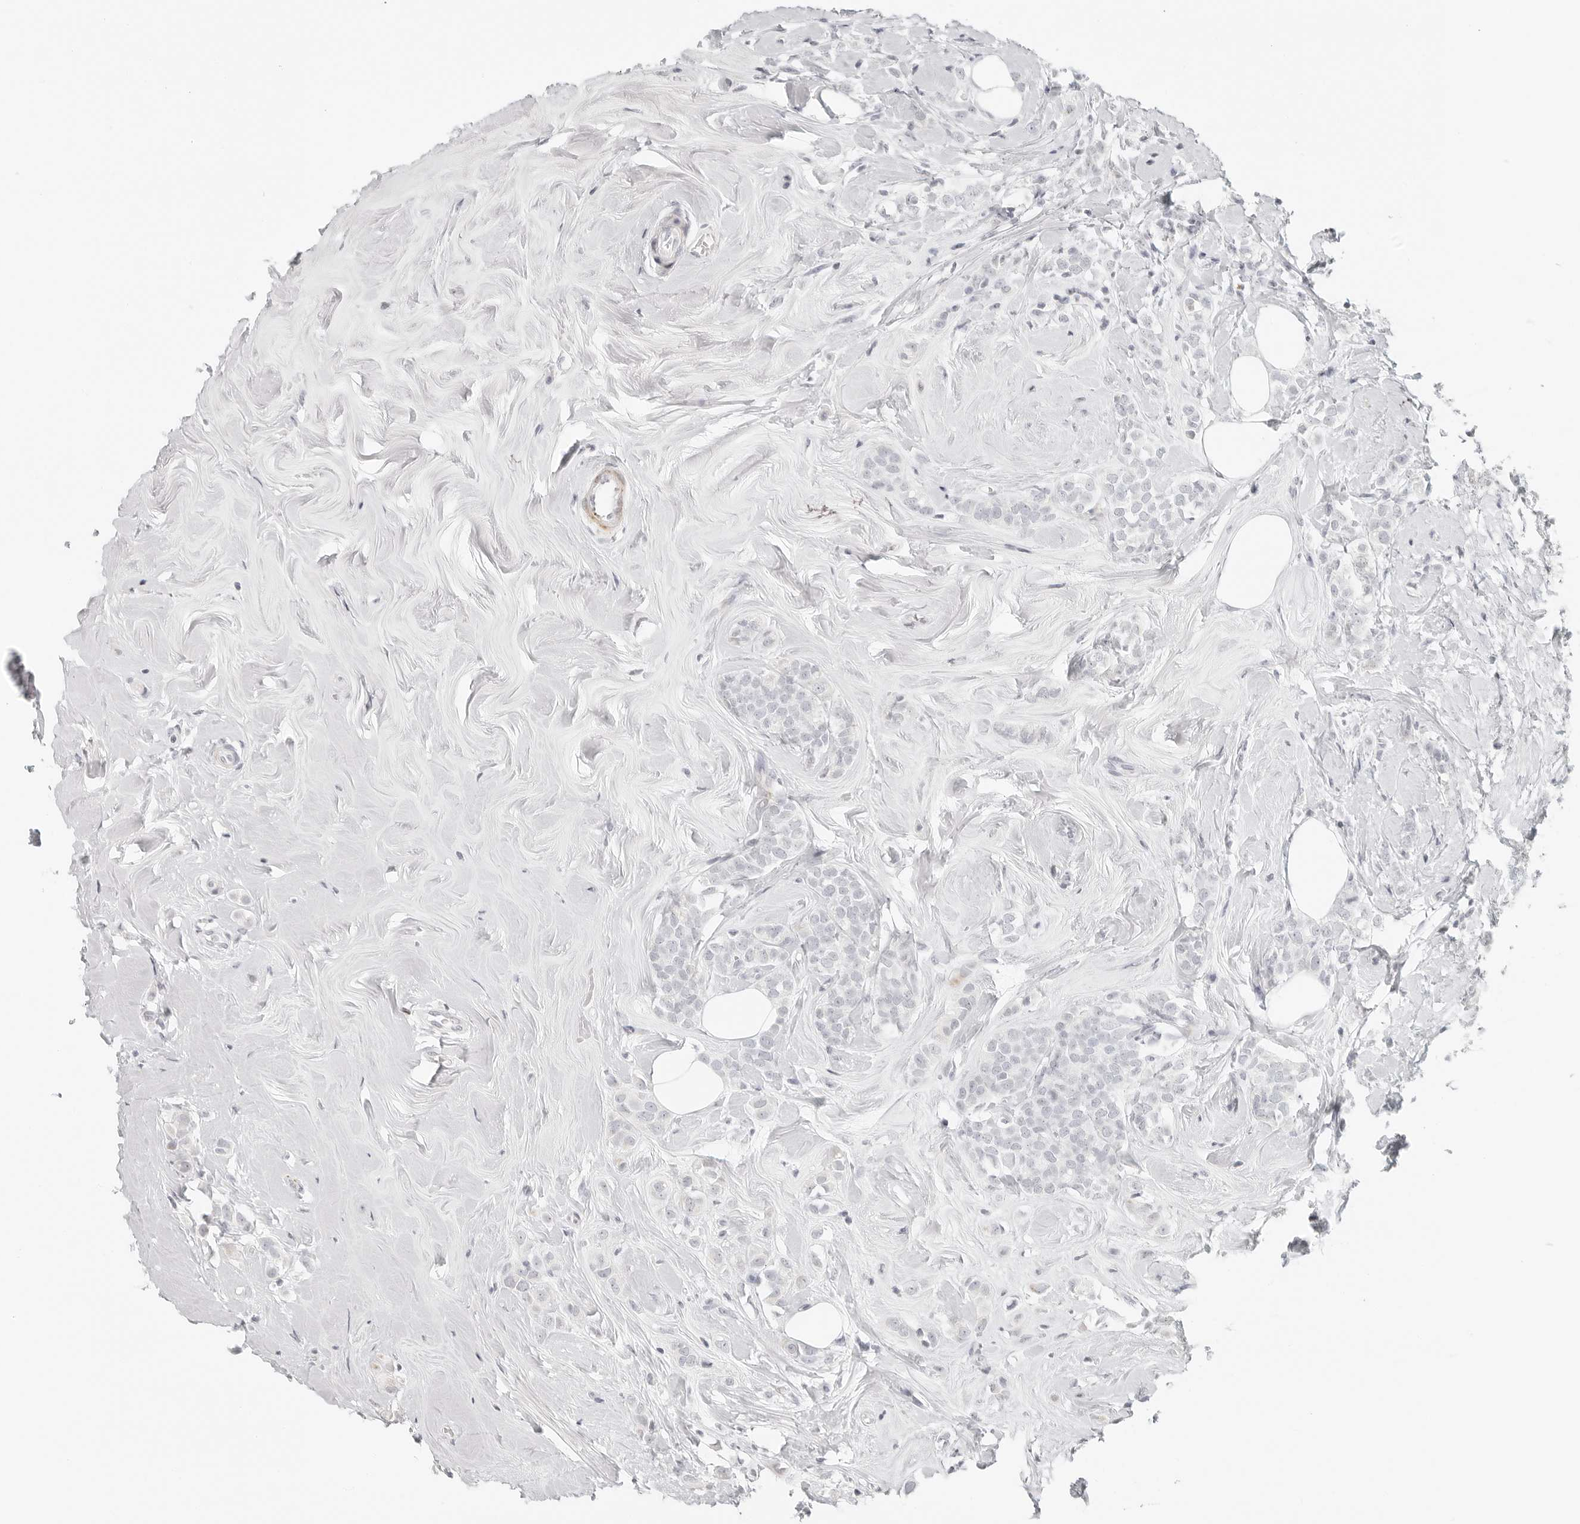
{"staining": {"intensity": "negative", "quantity": "none", "location": "none"}, "tissue": "breast cancer", "cell_type": "Tumor cells", "image_type": "cancer", "snomed": [{"axis": "morphology", "description": "Lobular carcinoma"}, {"axis": "topography", "description": "Breast"}], "caption": "An IHC histopathology image of breast lobular carcinoma is shown. There is no staining in tumor cells of breast lobular carcinoma.", "gene": "RPS6KC1", "patient": {"sex": "female", "age": 47}}